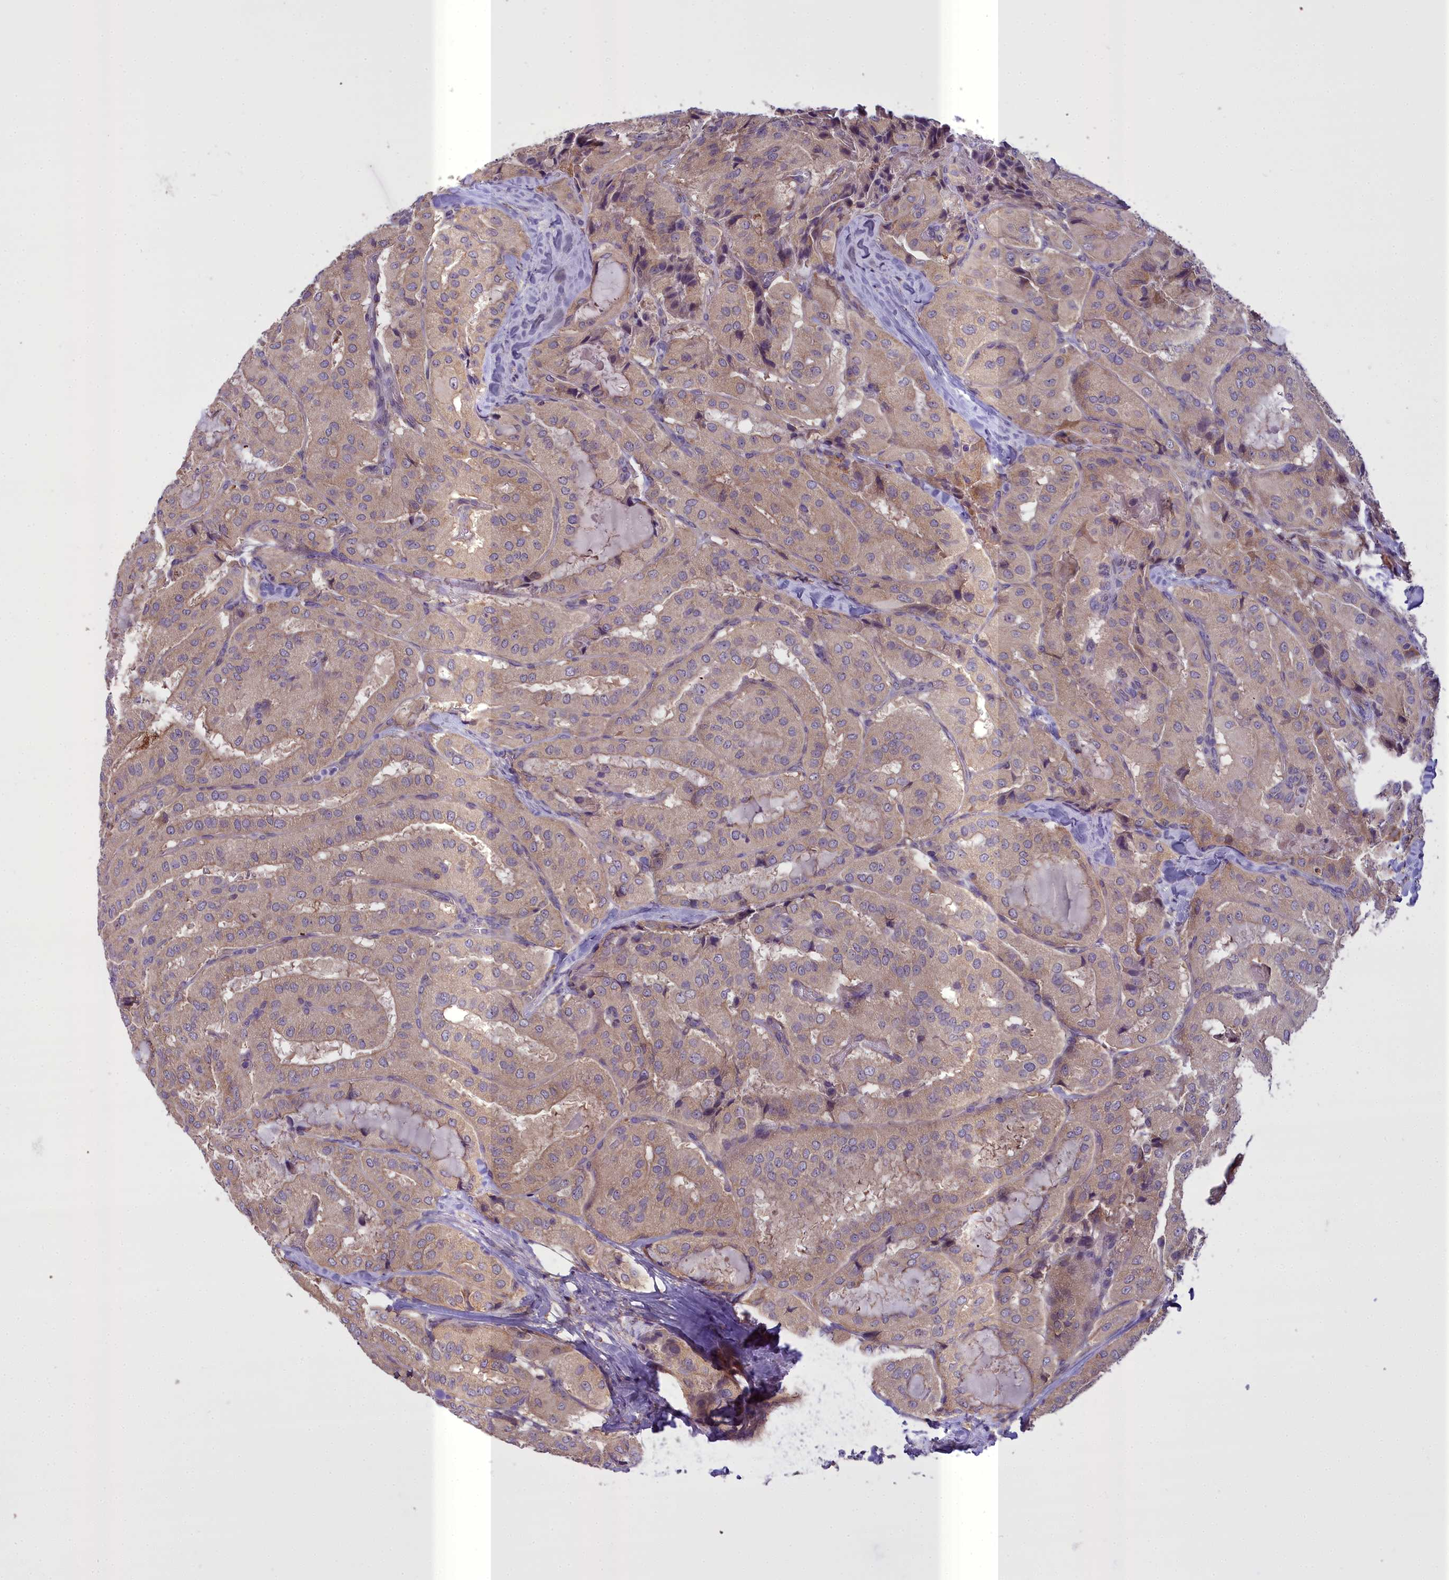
{"staining": {"intensity": "weak", "quantity": ">75%", "location": "cytoplasmic/membranous"}, "tissue": "thyroid cancer", "cell_type": "Tumor cells", "image_type": "cancer", "snomed": [{"axis": "morphology", "description": "Normal tissue, NOS"}, {"axis": "morphology", "description": "Papillary adenocarcinoma, NOS"}, {"axis": "topography", "description": "Thyroid gland"}], "caption": "Immunohistochemical staining of human thyroid cancer (papillary adenocarcinoma) displays weak cytoplasmic/membranous protein expression in about >75% of tumor cells. (Stains: DAB (3,3'-diaminobenzidine) in brown, nuclei in blue, Microscopy: brightfield microscopy at high magnification).", "gene": "TBC1D24", "patient": {"sex": "female", "age": 59}}